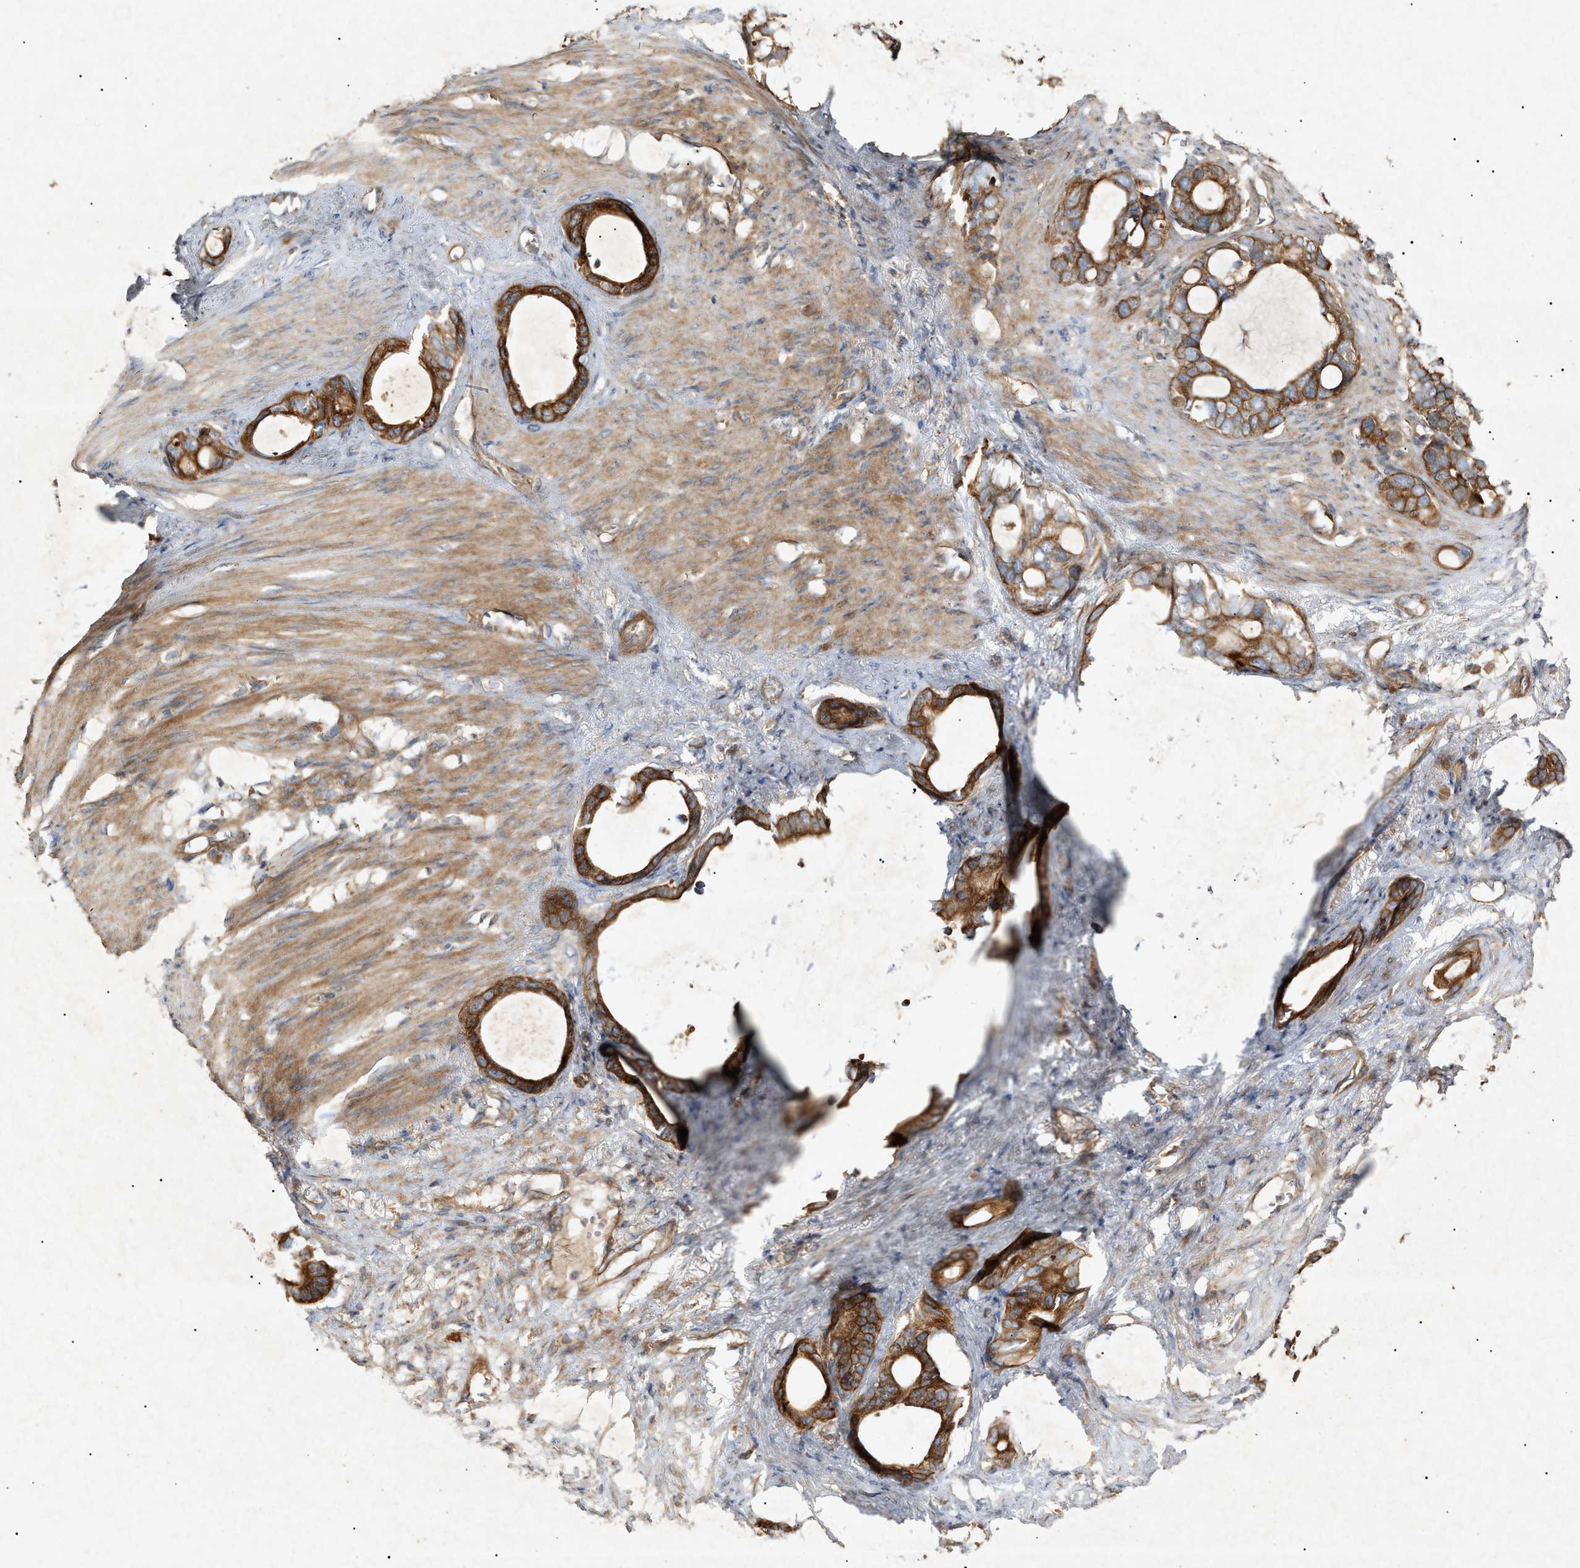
{"staining": {"intensity": "strong", "quantity": ">75%", "location": "cytoplasmic/membranous"}, "tissue": "stomach cancer", "cell_type": "Tumor cells", "image_type": "cancer", "snomed": [{"axis": "morphology", "description": "Adenocarcinoma, NOS"}, {"axis": "topography", "description": "Stomach"}], "caption": "Stomach cancer stained with immunohistochemistry (IHC) reveals strong cytoplasmic/membranous expression in approximately >75% of tumor cells.", "gene": "MTCH1", "patient": {"sex": "female", "age": 75}}